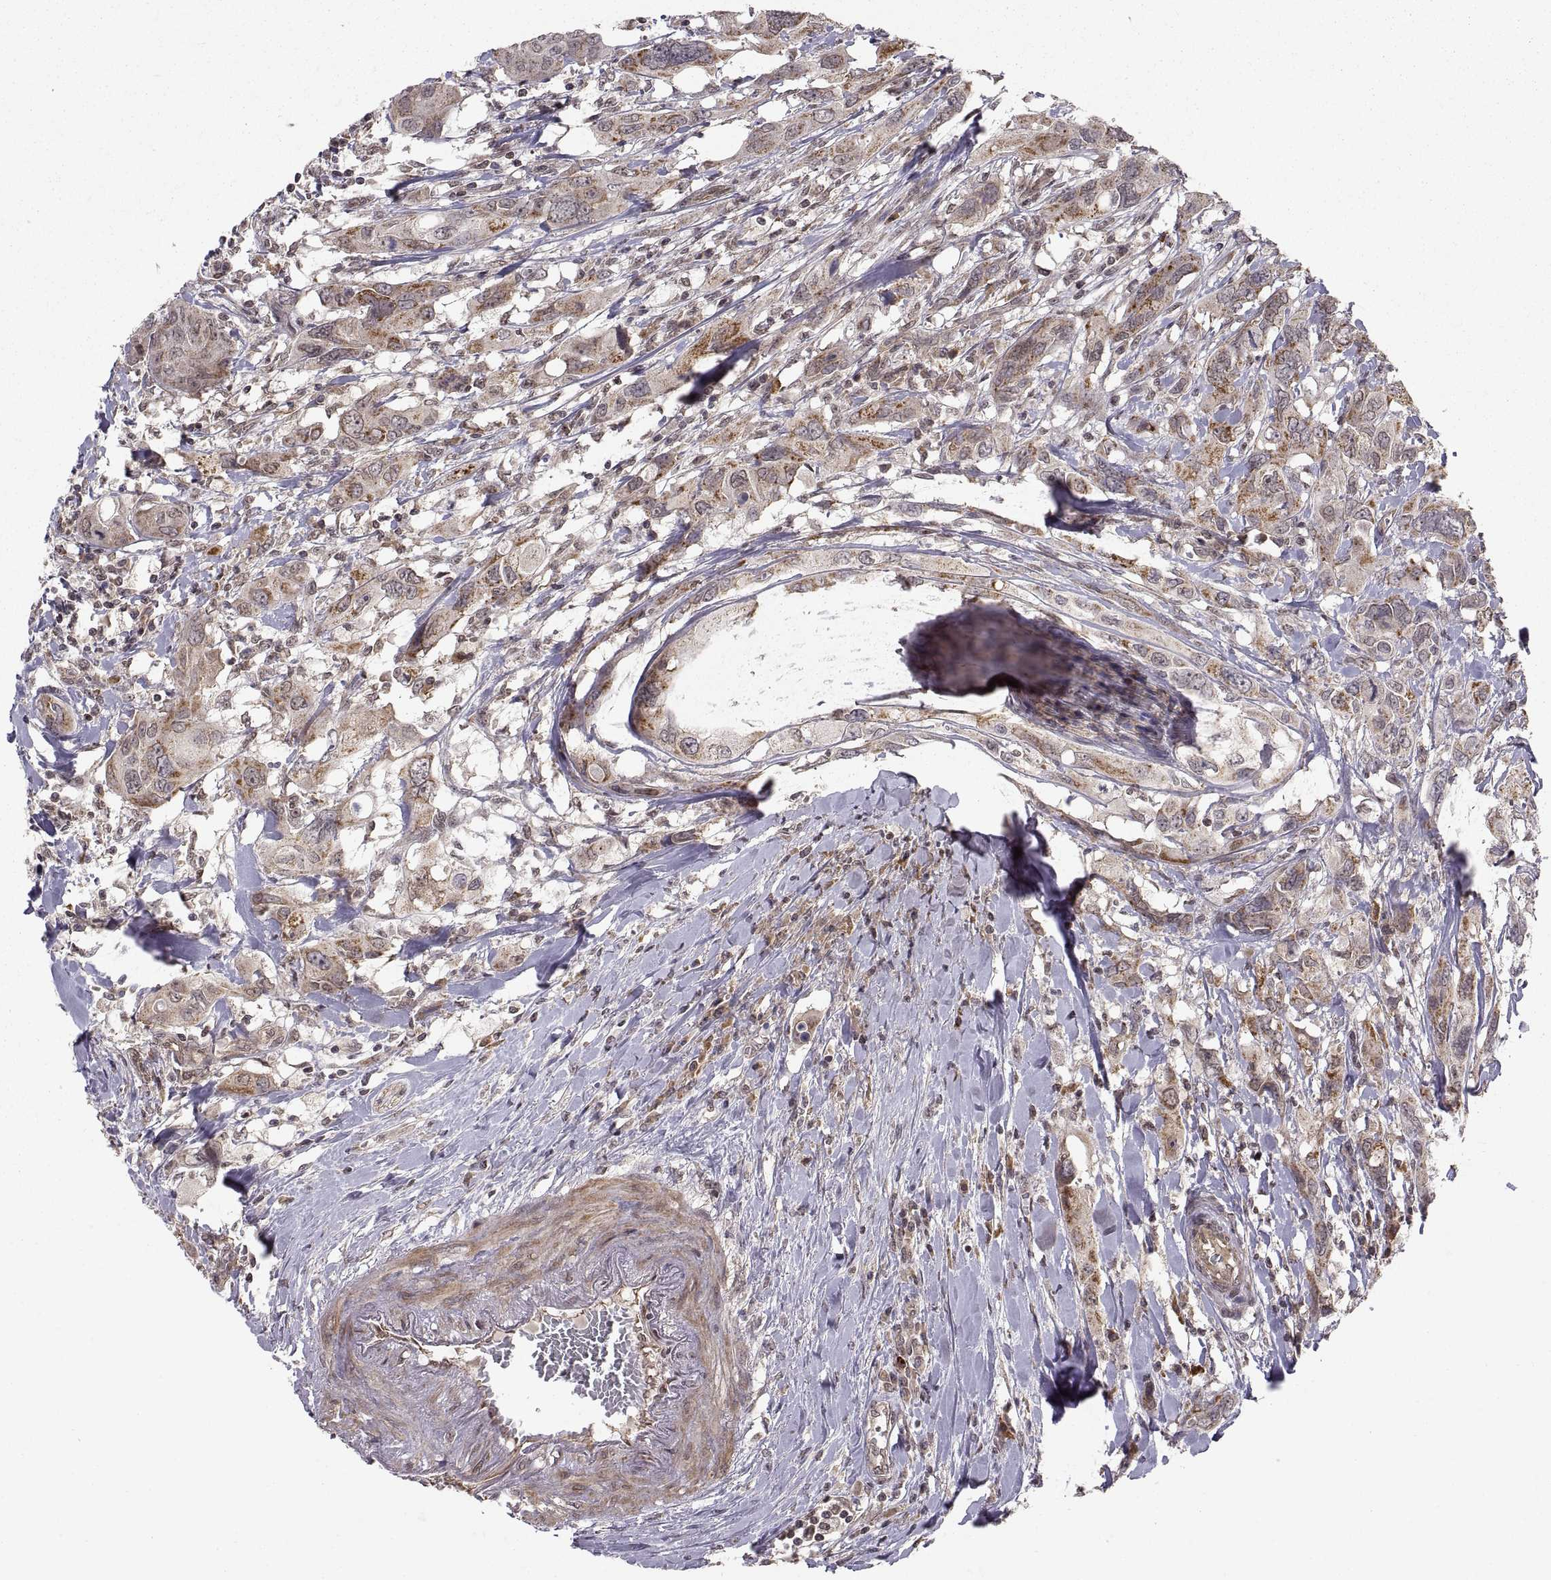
{"staining": {"intensity": "strong", "quantity": "<25%", "location": "cytoplasmic/membranous"}, "tissue": "urothelial cancer", "cell_type": "Tumor cells", "image_type": "cancer", "snomed": [{"axis": "morphology", "description": "Urothelial carcinoma, NOS"}, {"axis": "morphology", "description": "Urothelial carcinoma, High grade"}, {"axis": "topography", "description": "Urinary bladder"}], "caption": "Brown immunohistochemical staining in human urothelial carcinoma (high-grade) reveals strong cytoplasmic/membranous expression in about <25% of tumor cells.", "gene": "ABL2", "patient": {"sex": "male", "age": 63}}